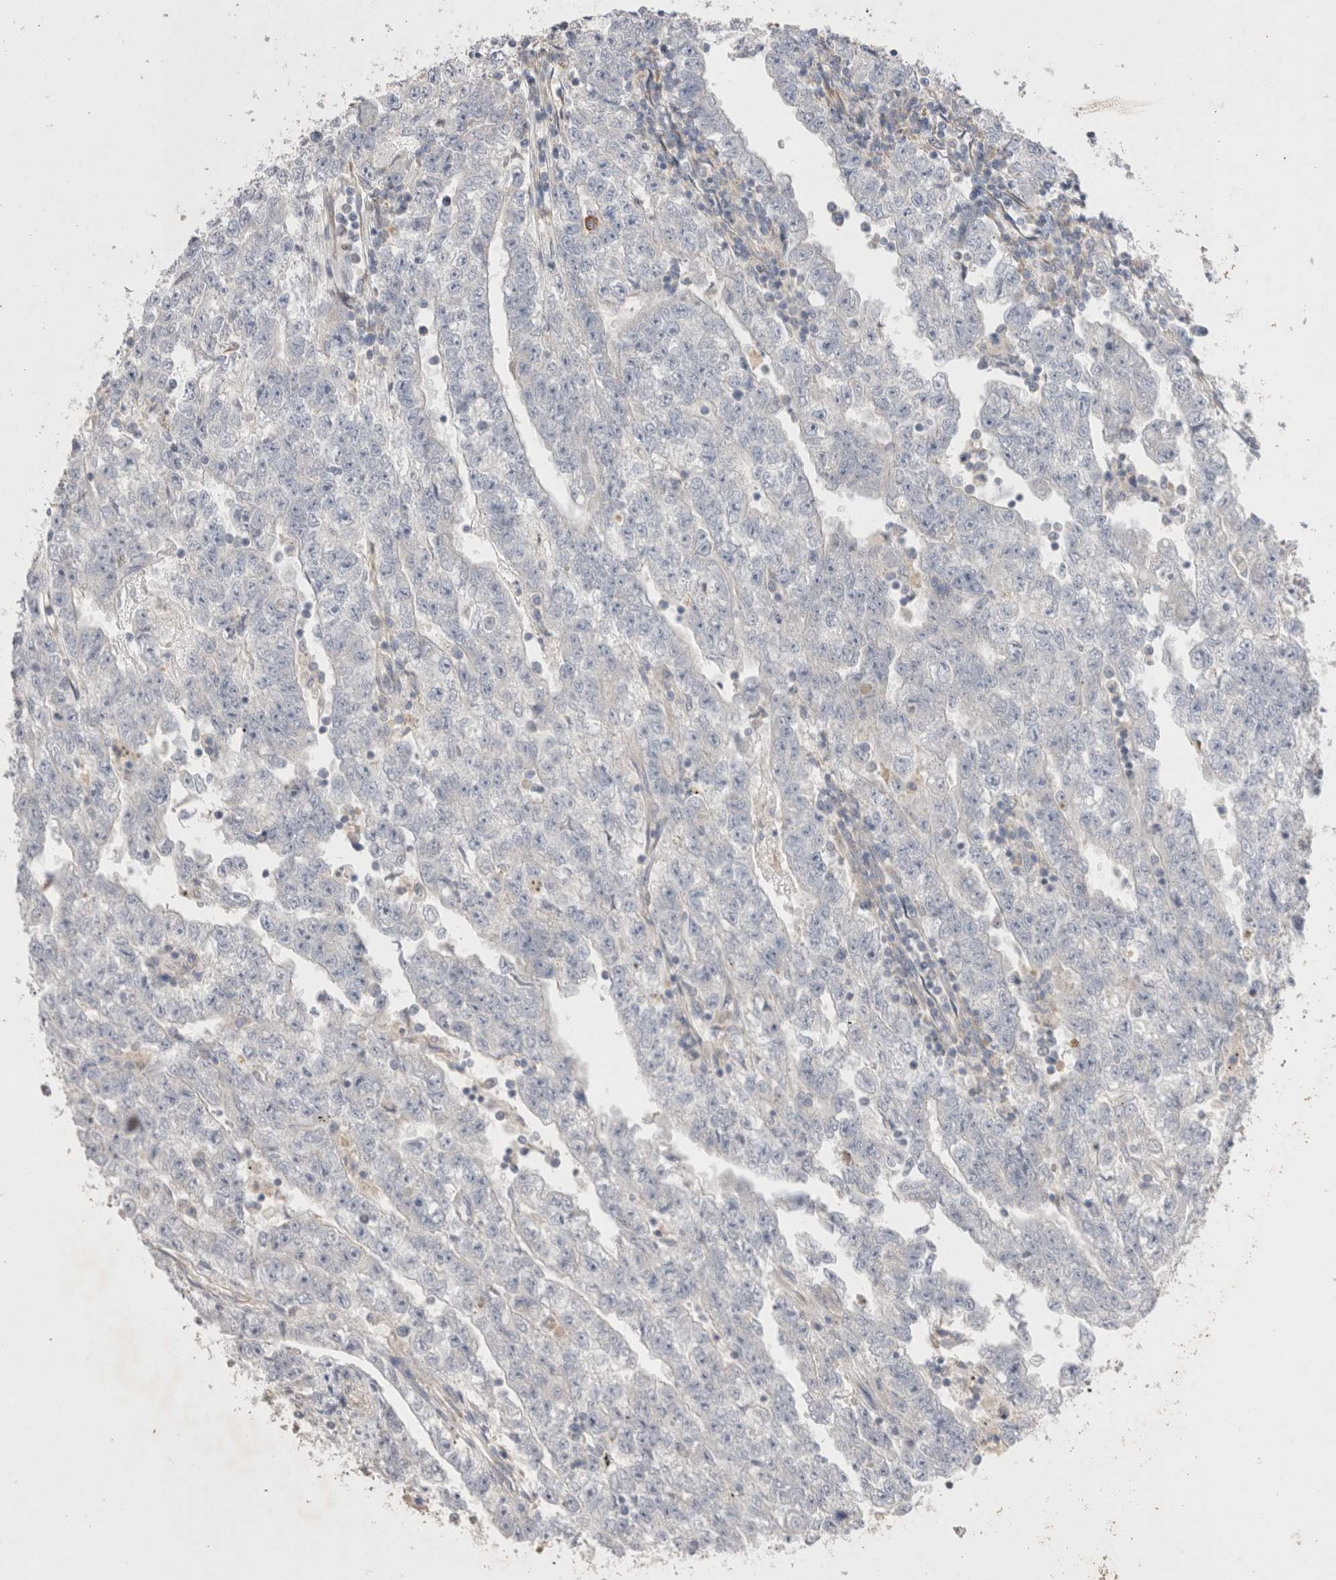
{"staining": {"intensity": "negative", "quantity": "none", "location": "none"}, "tissue": "testis cancer", "cell_type": "Tumor cells", "image_type": "cancer", "snomed": [{"axis": "morphology", "description": "Carcinoma, Embryonal, NOS"}, {"axis": "topography", "description": "Testis"}], "caption": "The histopathology image exhibits no significant positivity in tumor cells of embryonal carcinoma (testis).", "gene": "TBC1D16", "patient": {"sex": "male", "age": 25}}